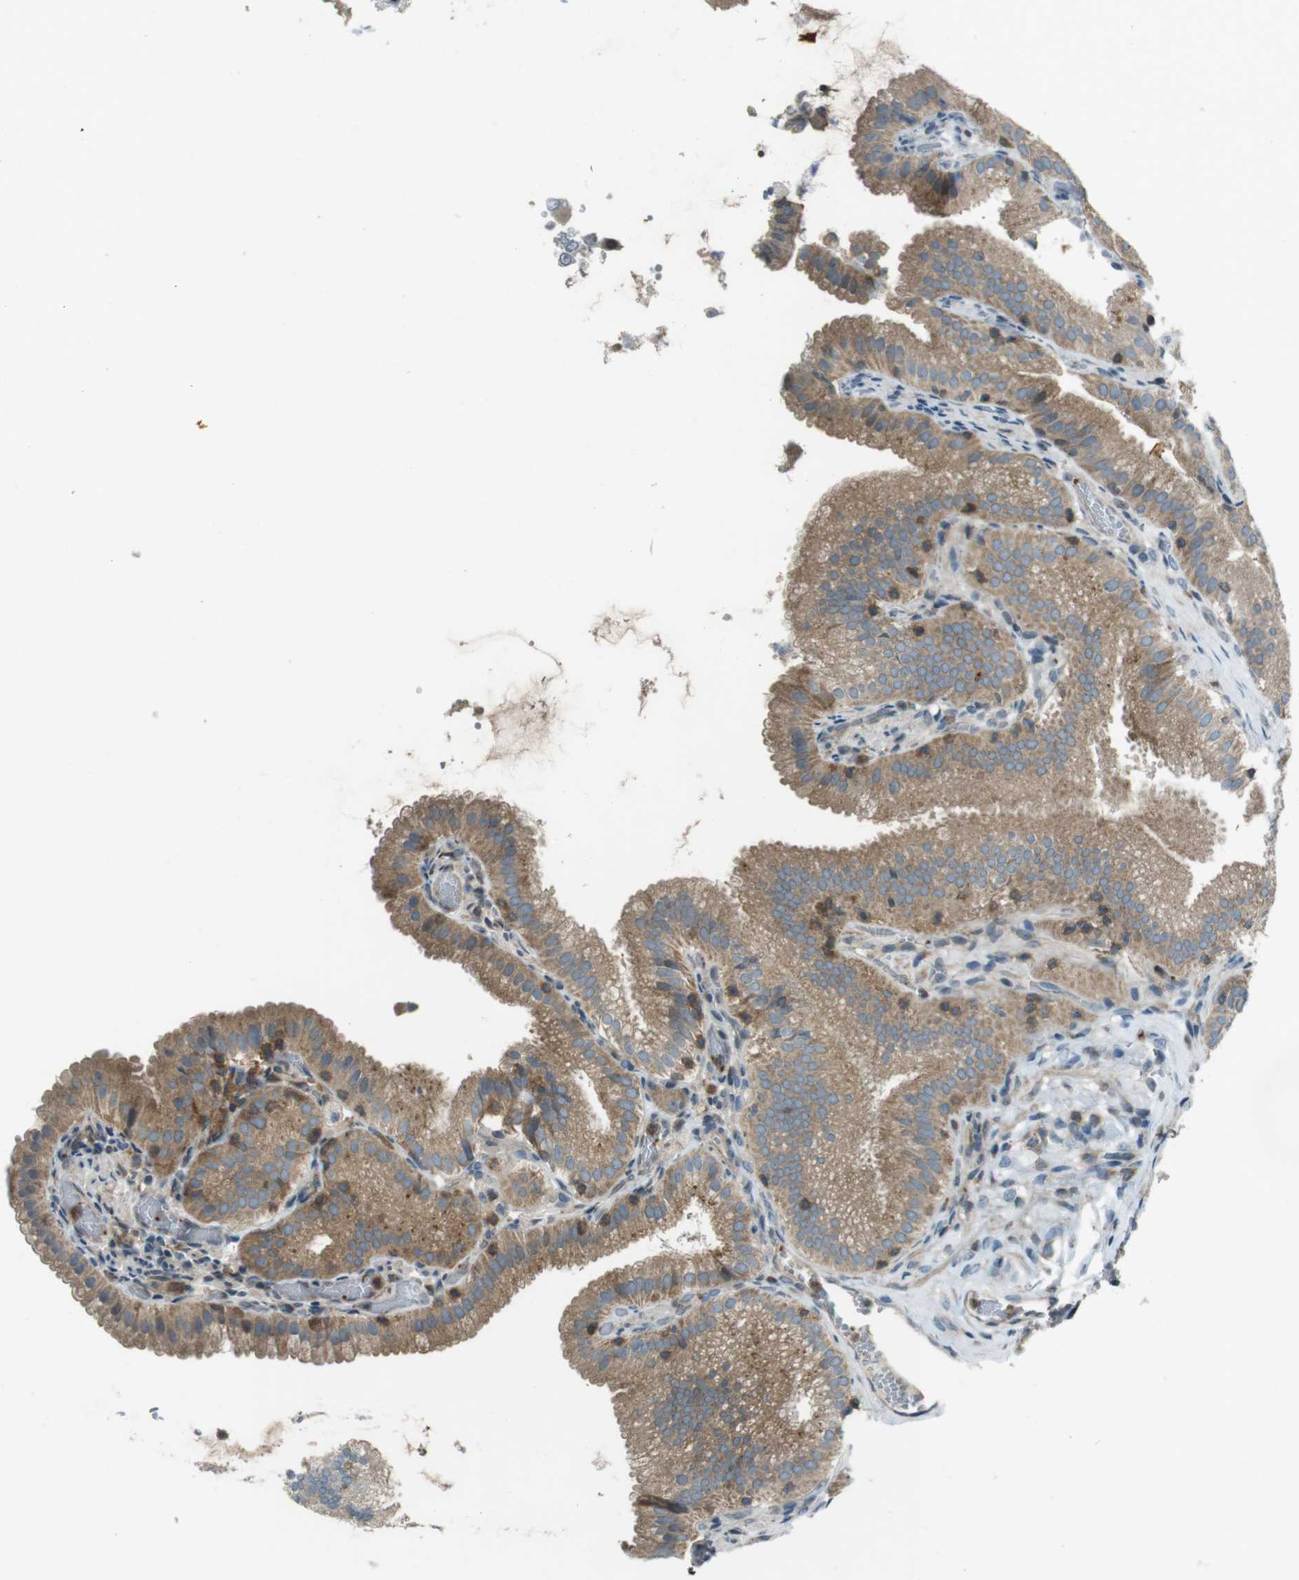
{"staining": {"intensity": "moderate", "quantity": ">75%", "location": "cytoplasmic/membranous"}, "tissue": "gallbladder", "cell_type": "Glandular cells", "image_type": "normal", "snomed": [{"axis": "morphology", "description": "Normal tissue, NOS"}, {"axis": "topography", "description": "Gallbladder"}], "caption": "Unremarkable gallbladder was stained to show a protein in brown. There is medium levels of moderate cytoplasmic/membranous staining in about >75% of glandular cells.", "gene": "ZYX", "patient": {"sex": "male", "age": 54}}